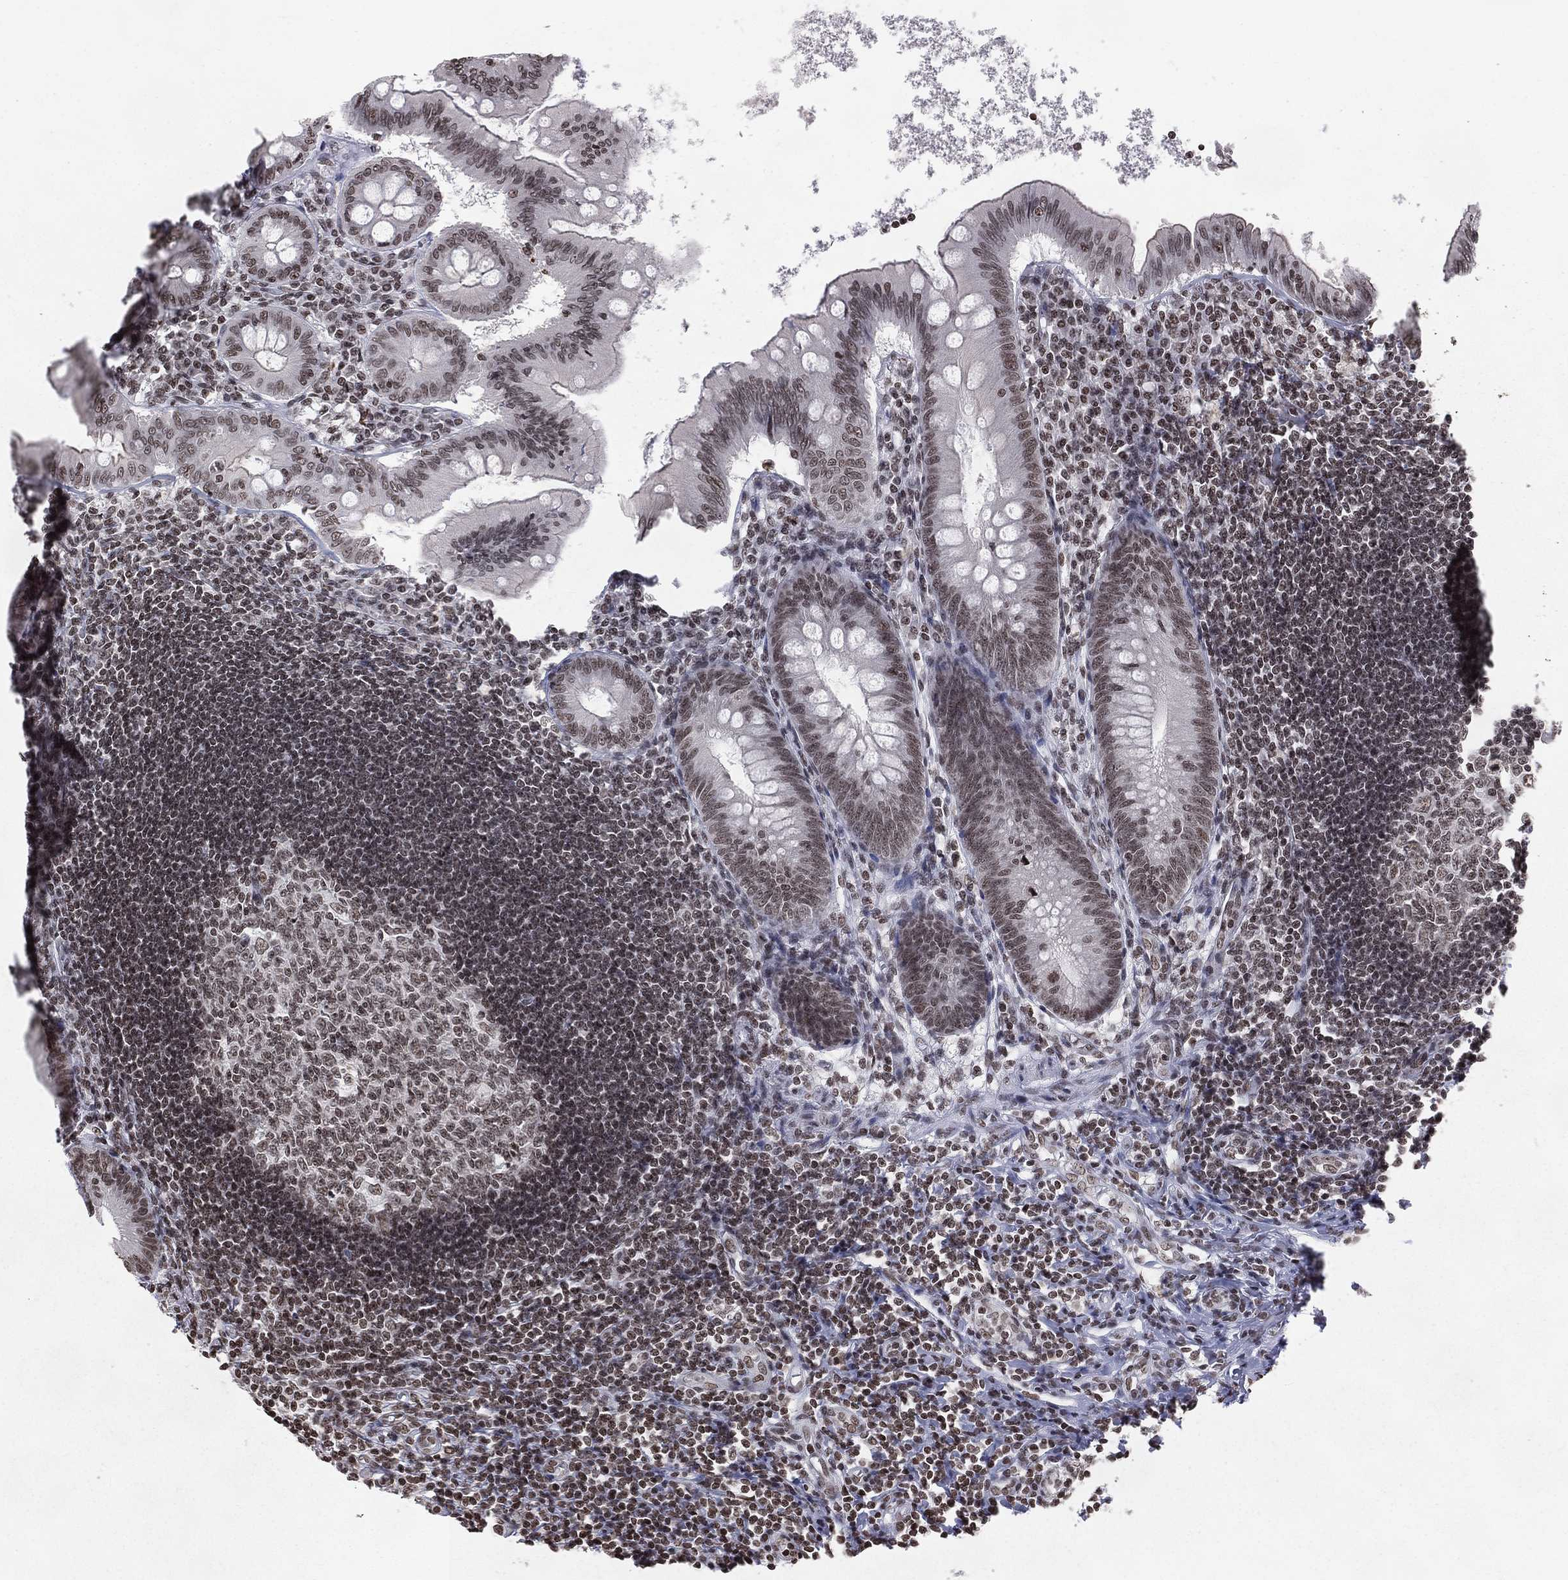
{"staining": {"intensity": "moderate", "quantity": ">75%", "location": "nuclear"}, "tissue": "appendix", "cell_type": "Glandular cells", "image_type": "normal", "snomed": [{"axis": "morphology", "description": "Normal tissue, NOS"}, {"axis": "morphology", "description": "Inflammation, NOS"}, {"axis": "topography", "description": "Appendix"}], "caption": "This image shows normal appendix stained with immunohistochemistry to label a protein in brown. The nuclear of glandular cells show moderate positivity for the protein. Nuclei are counter-stained blue.", "gene": "RFX7", "patient": {"sex": "male", "age": 16}}